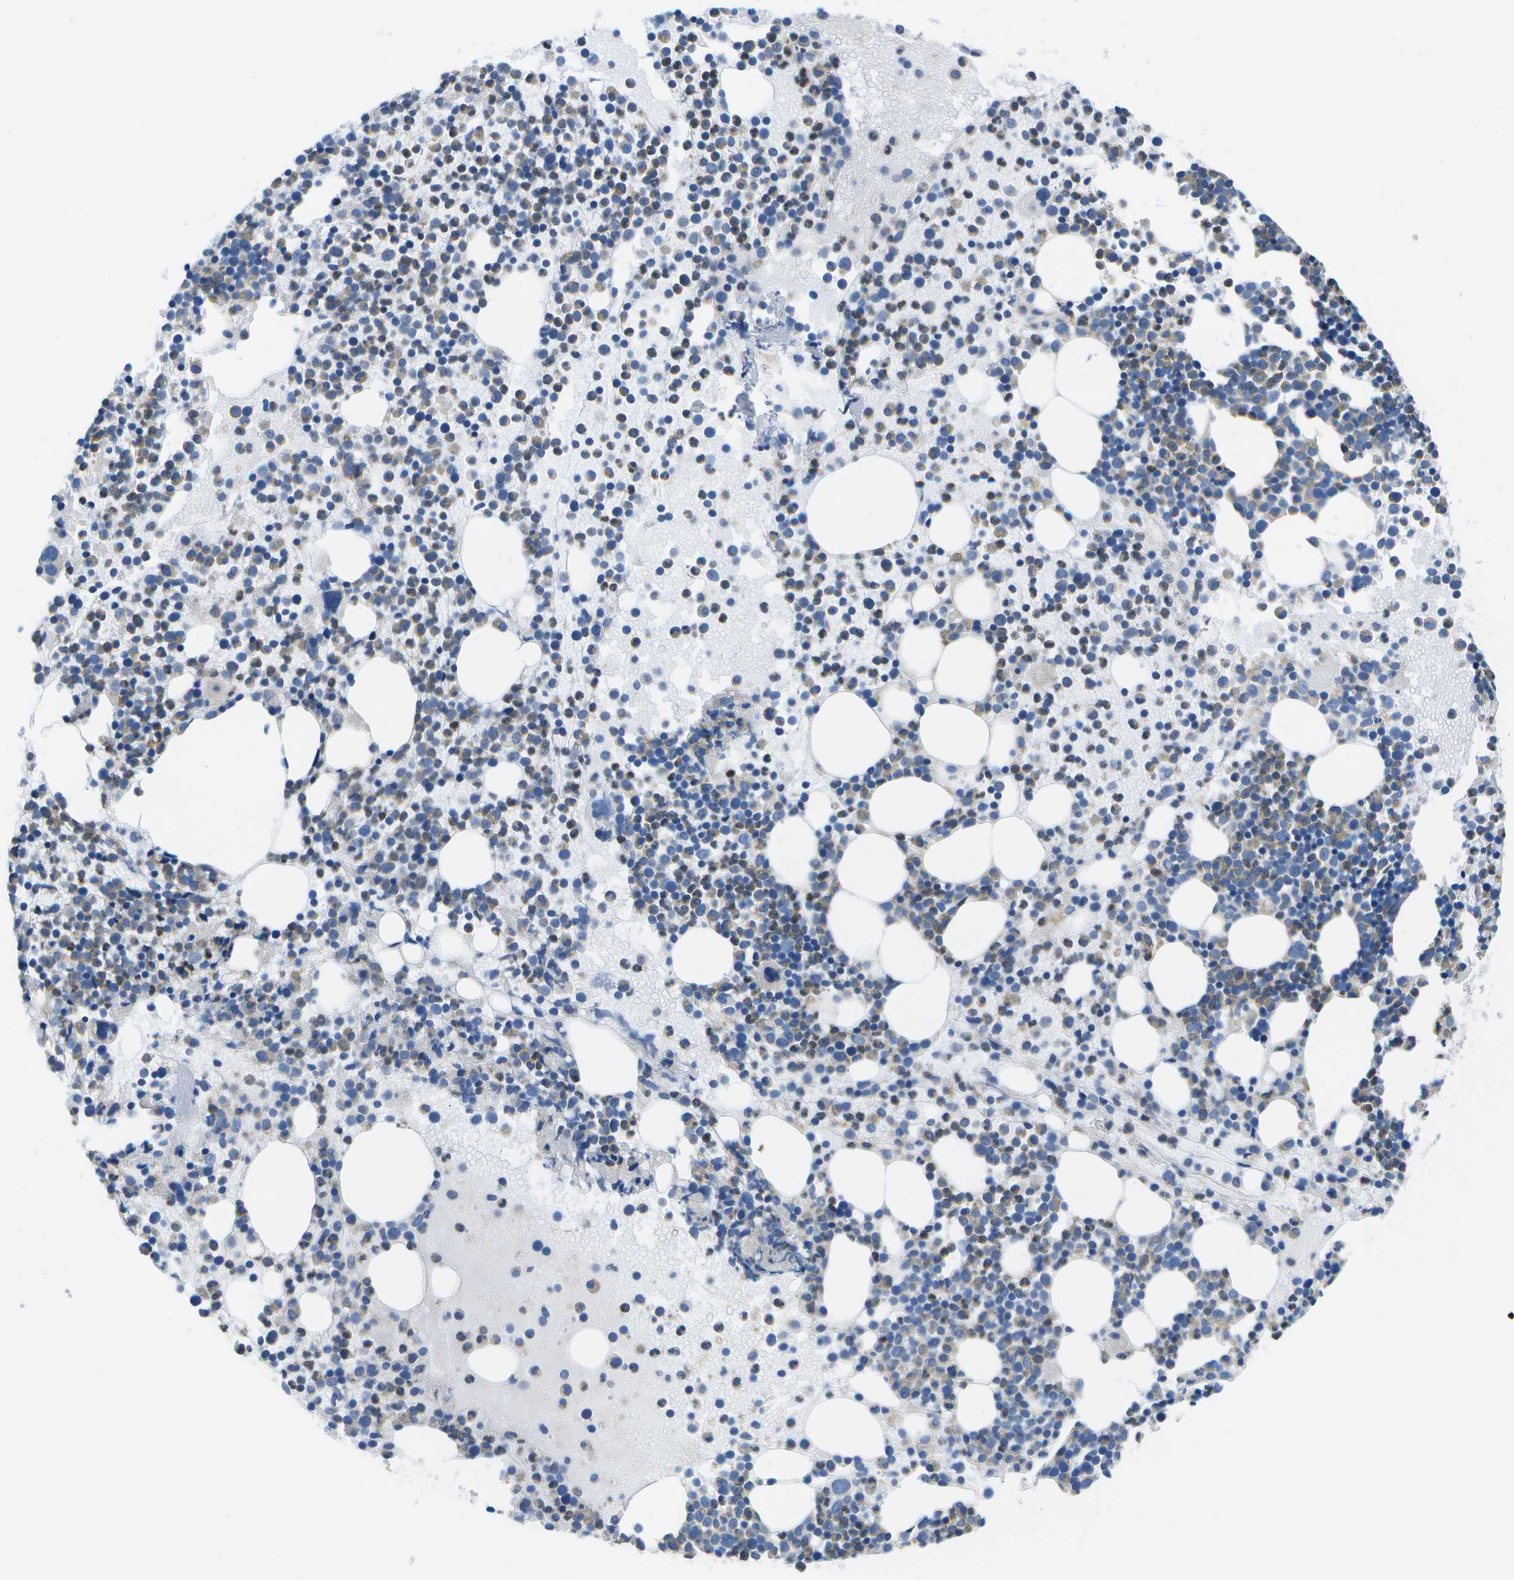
{"staining": {"intensity": "moderate", "quantity": "25%-75%", "location": "cytoplasmic/membranous"}, "tissue": "bone marrow", "cell_type": "Hematopoietic cells", "image_type": "normal", "snomed": [{"axis": "morphology", "description": "Normal tissue, NOS"}, {"axis": "morphology", "description": "Inflammation, NOS"}, {"axis": "topography", "description": "Bone marrow"}], "caption": "An image showing moderate cytoplasmic/membranous staining in about 25%-75% of hematopoietic cells in normal bone marrow, as visualized by brown immunohistochemical staining.", "gene": "GDF5", "patient": {"sex": "male", "age": 58}}